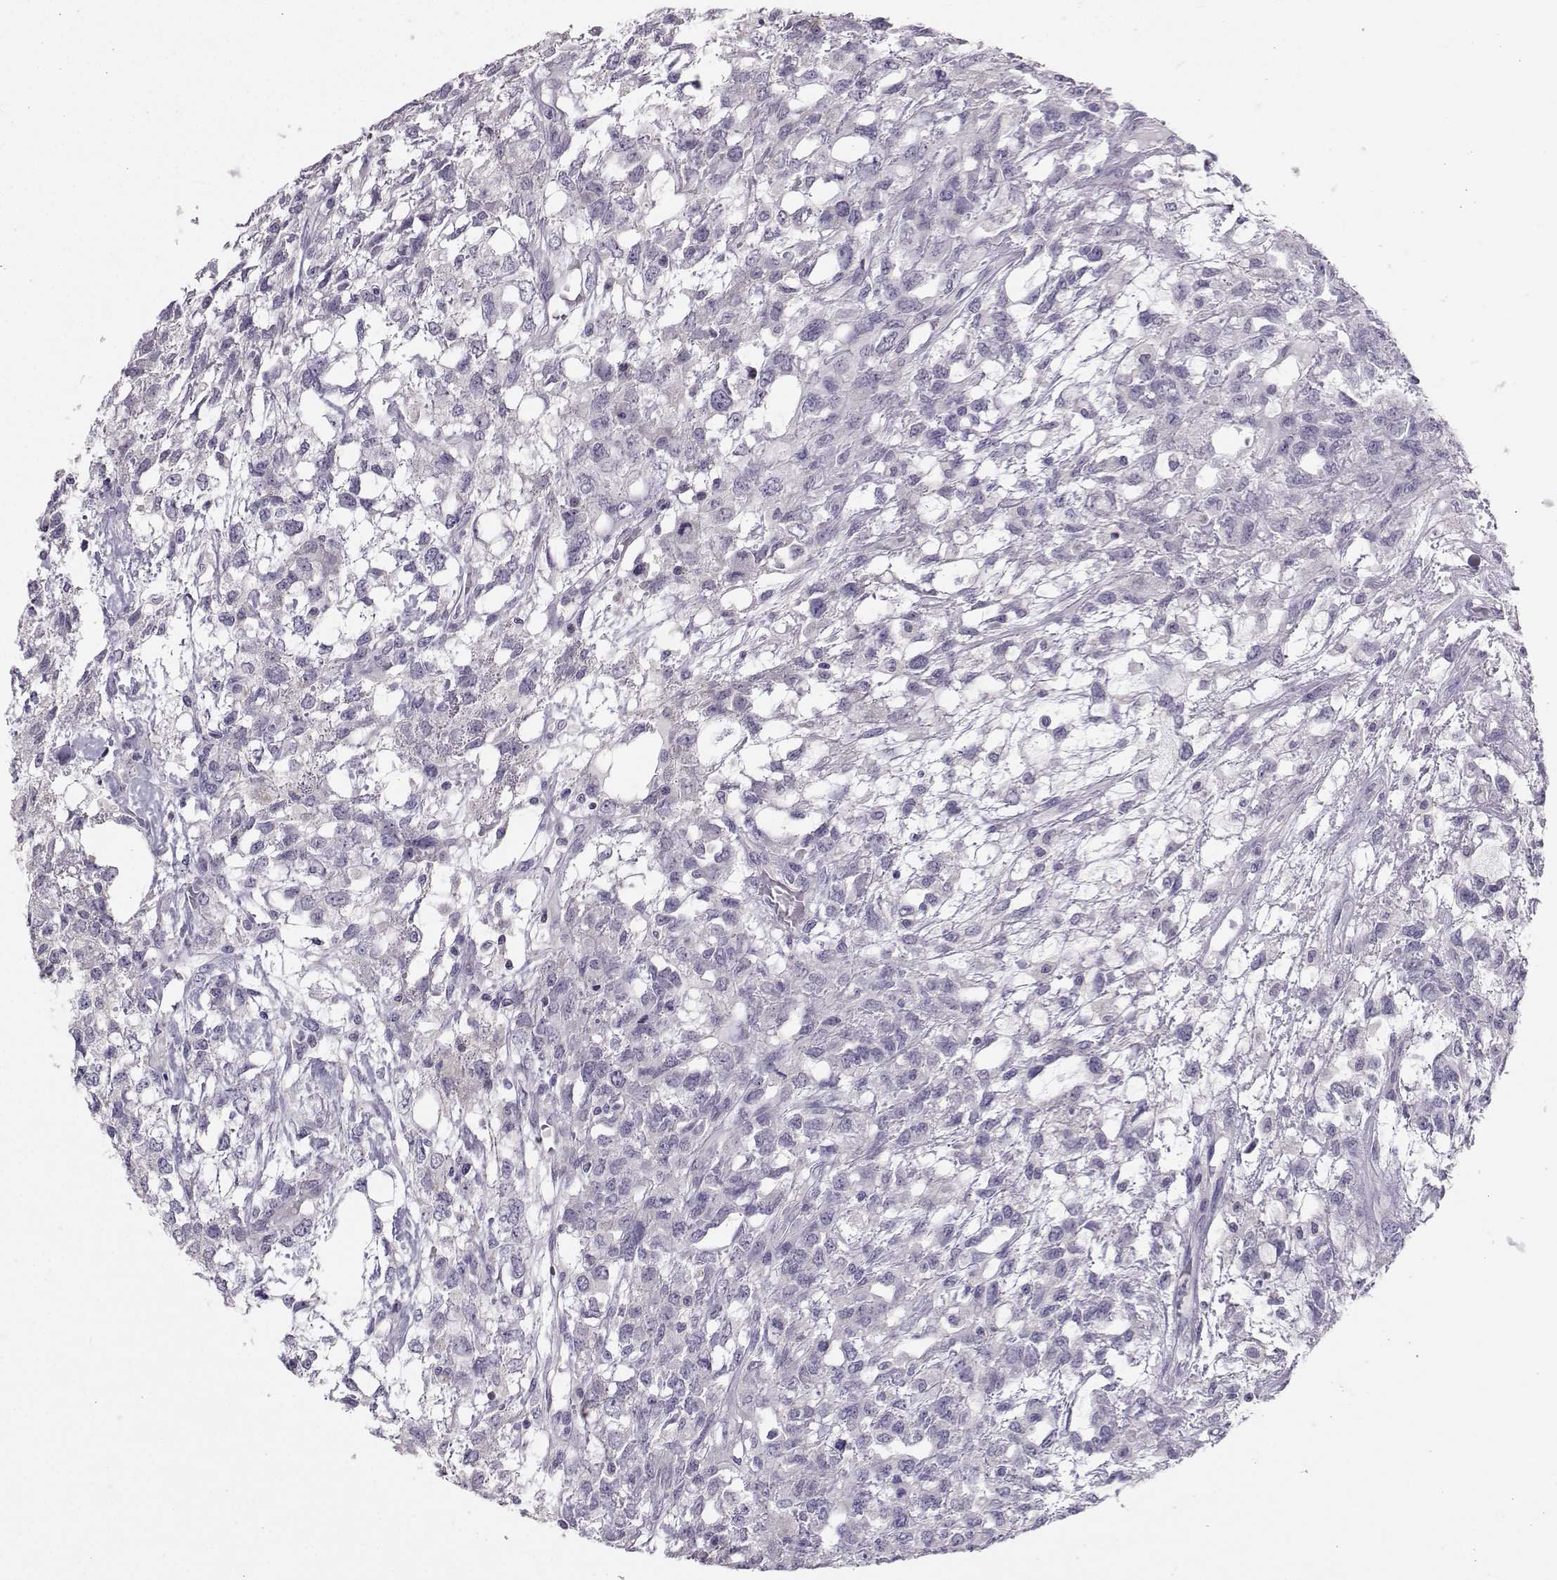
{"staining": {"intensity": "negative", "quantity": "none", "location": "none"}, "tissue": "testis cancer", "cell_type": "Tumor cells", "image_type": "cancer", "snomed": [{"axis": "morphology", "description": "Seminoma, NOS"}, {"axis": "topography", "description": "Testis"}], "caption": "Human testis cancer (seminoma) stained for a protein using IHC reveals no positivity in tumor cells.", "gene": "DNAAF1", "patient": {"sex": "male", "age": 52}}